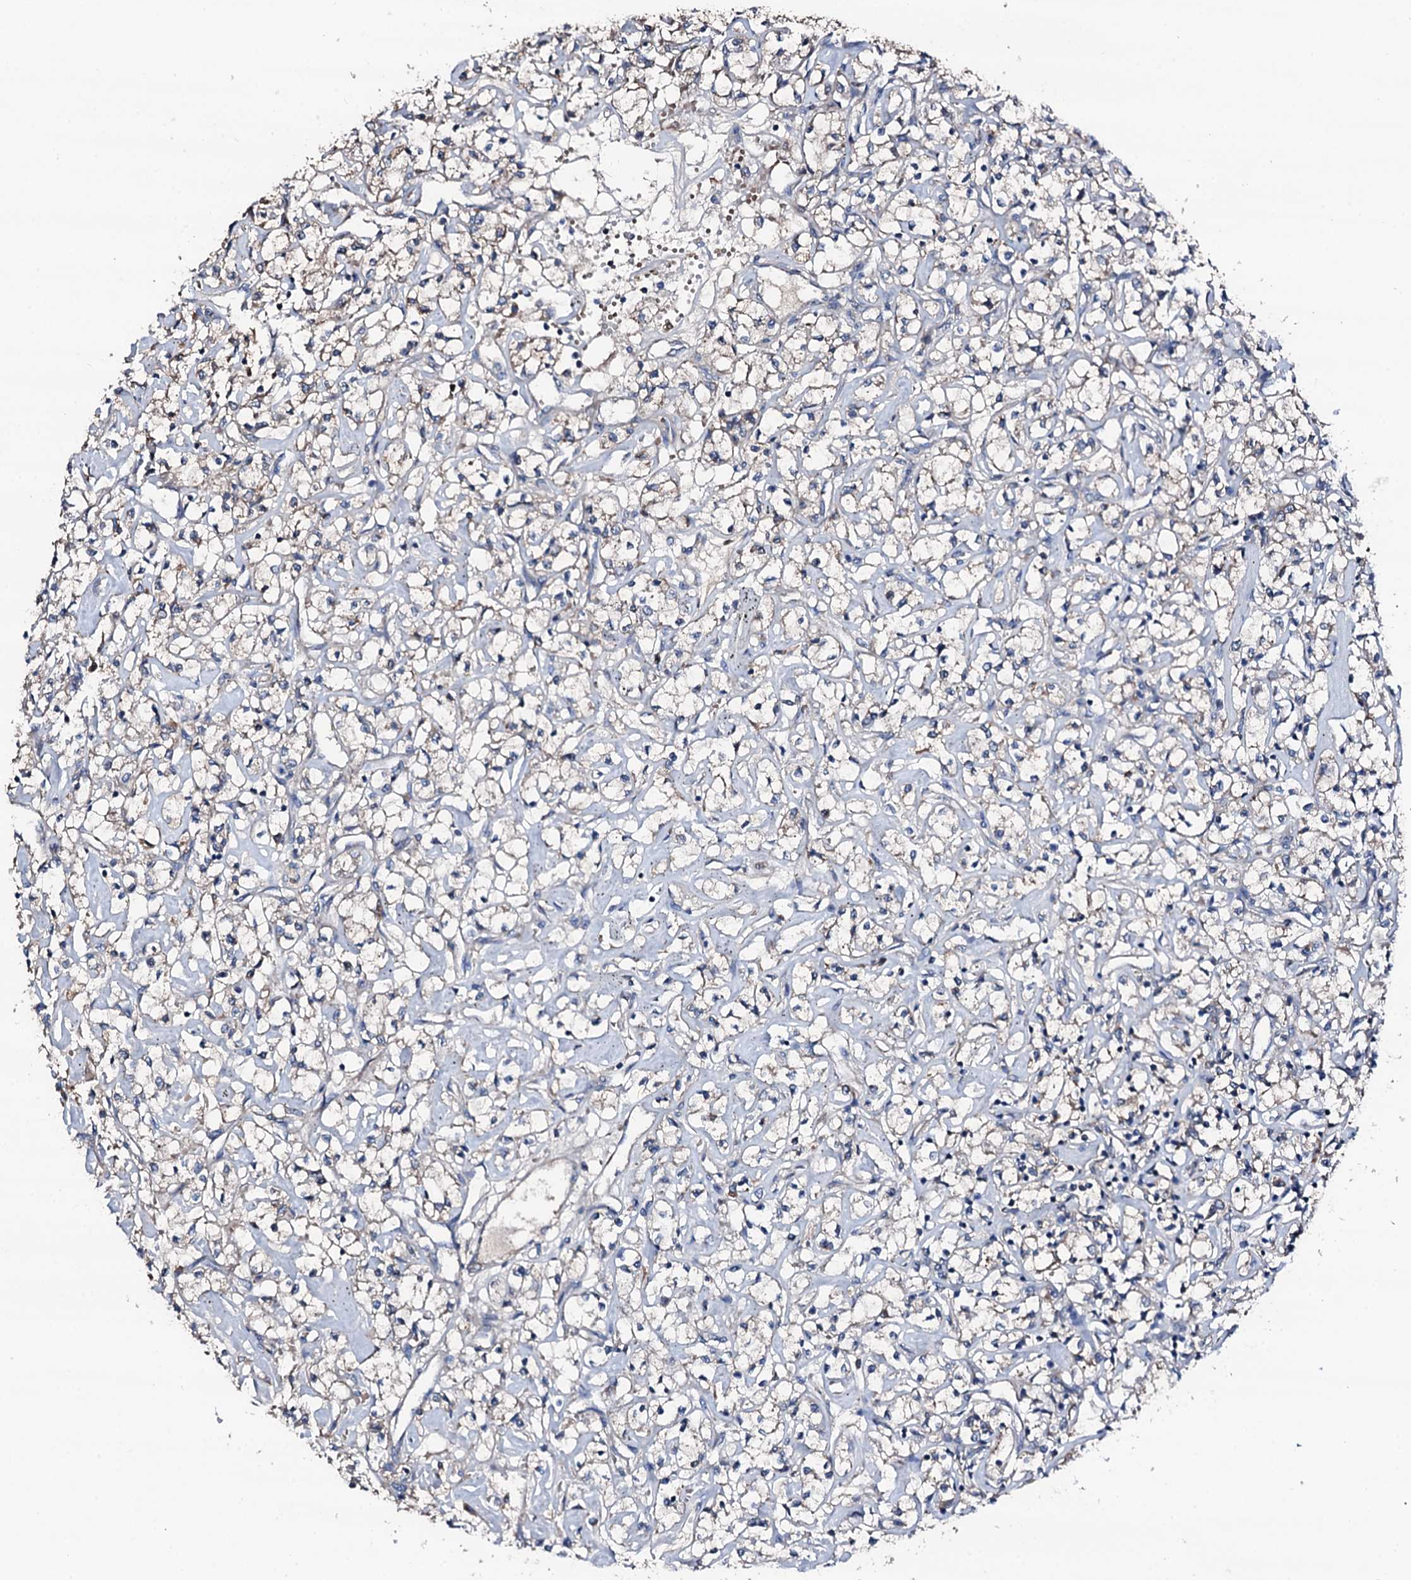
{"staining": {"intensity": "weak", "quantity": "25%-75%", "location": "cytoplasmic/membranous"}, "tissue": "renal cancer", "cell_type": "Tumor cells", "image_type": "cancer", "snomed": [{"axis": "morphology", "description": "Adenocarcinoma, NOS"}, {"axis": "topography", "description": "Kidney"}], "caption": "Protein expression by IHC displays weak cytoplasmic/membranous positivity in approximately 25%-75% of tumor cells in renal cancer.", "gene": "TRAFD1", "patient": {"sex": "female", "age": 59}}